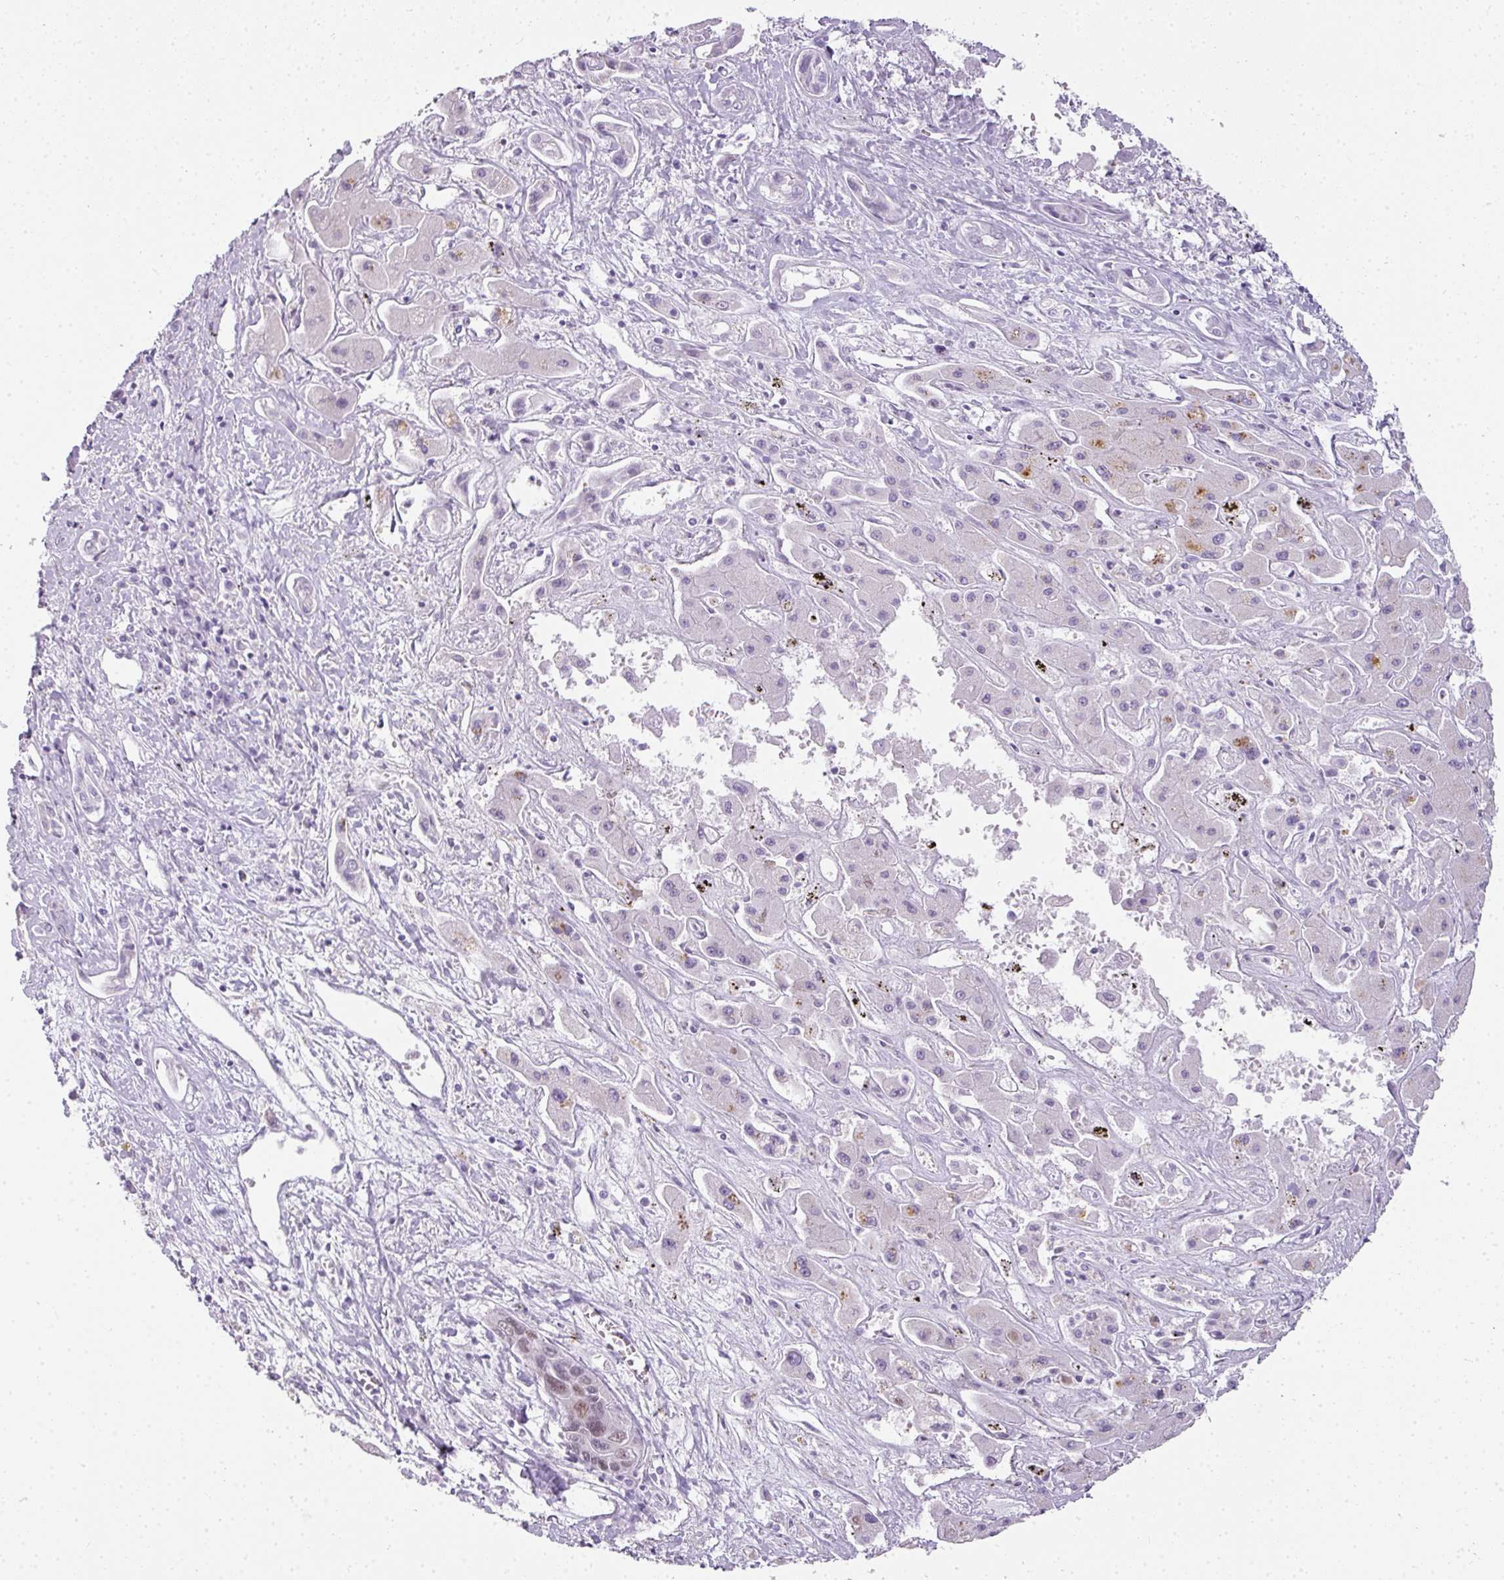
{"staining": {"intensity": "moderate", "quantity": "<25%", "location": "nuclear"}, "tissue": "liver cancer", "cell_type": "Tumor cells", "image_type": "cancer", "snomed": [{"axis": "morphology", "description": "Cholangiocarcinoma"}, {"axis": "topography", "description": "Liver"}], "caption": "A brown stain labels moderate nuclear positivity of a protein in human liver cancer tumor cells. (DAB (3,3'-diaminobenzidine) = brown stain, brightfield microscopy at high magnification).", "gene": "RBMY1F", "patient": {"sex": "male", "age": 67}}